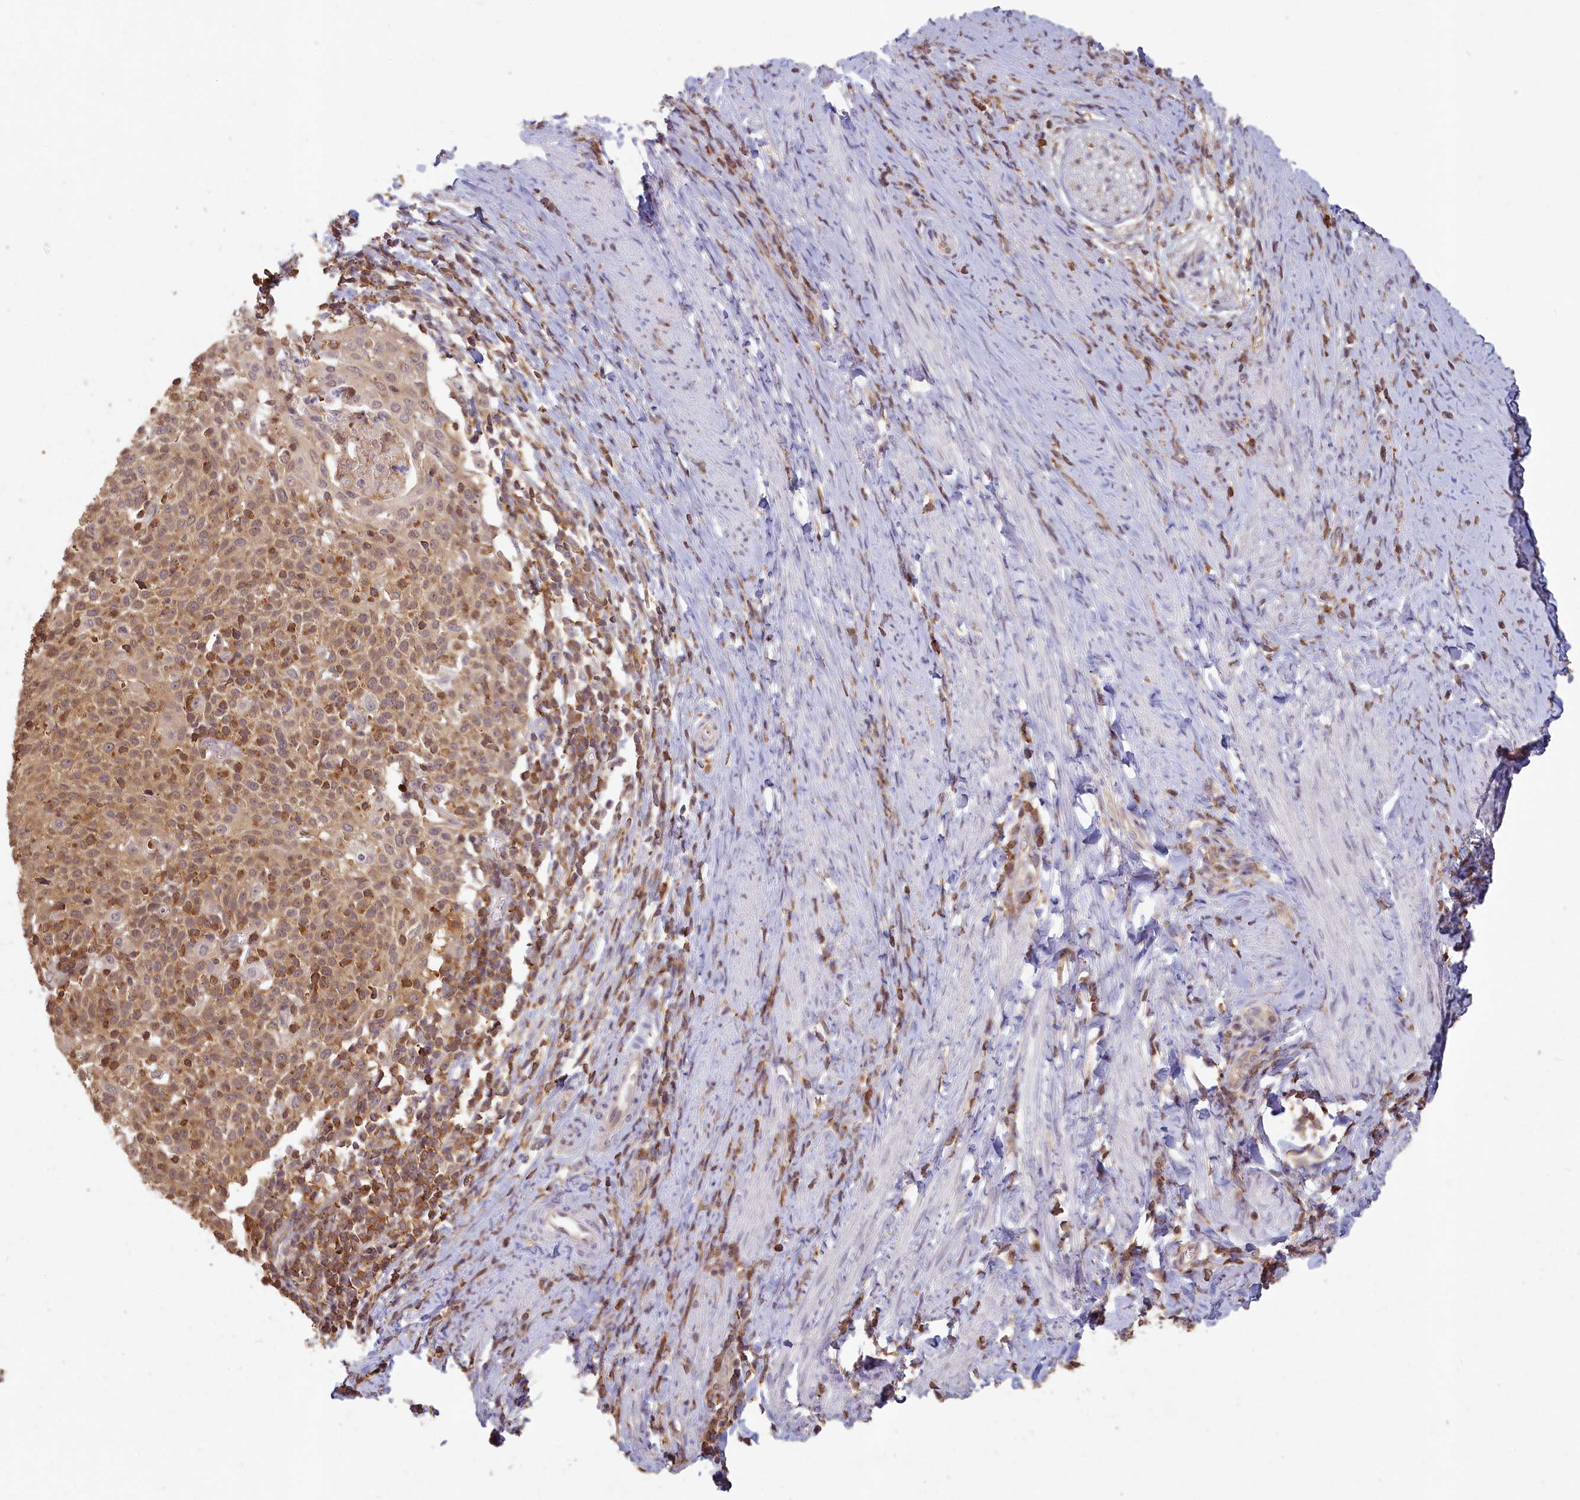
{"staining": {"intensity": "weak", "quantity": ">75%", "location": "cytoplasmic/membranous"}, "tissue": "cervical cancer", "cell_type": "Tumor cells", "image_type": "cancer", "snomed": [{"axis": "morphology", "description": "Squamous cell carcinoma, NOS"}, {"axis": "topography", "description": "Cervix"}], "caption": "Immunohistochemical staining of cervical cancer exhibits low levels of weak cytoplasmic/membranous protein positivity in about >75% of tumor cells.", "gene": "MADD", "patient": {"sex": "female", "age": 52}}